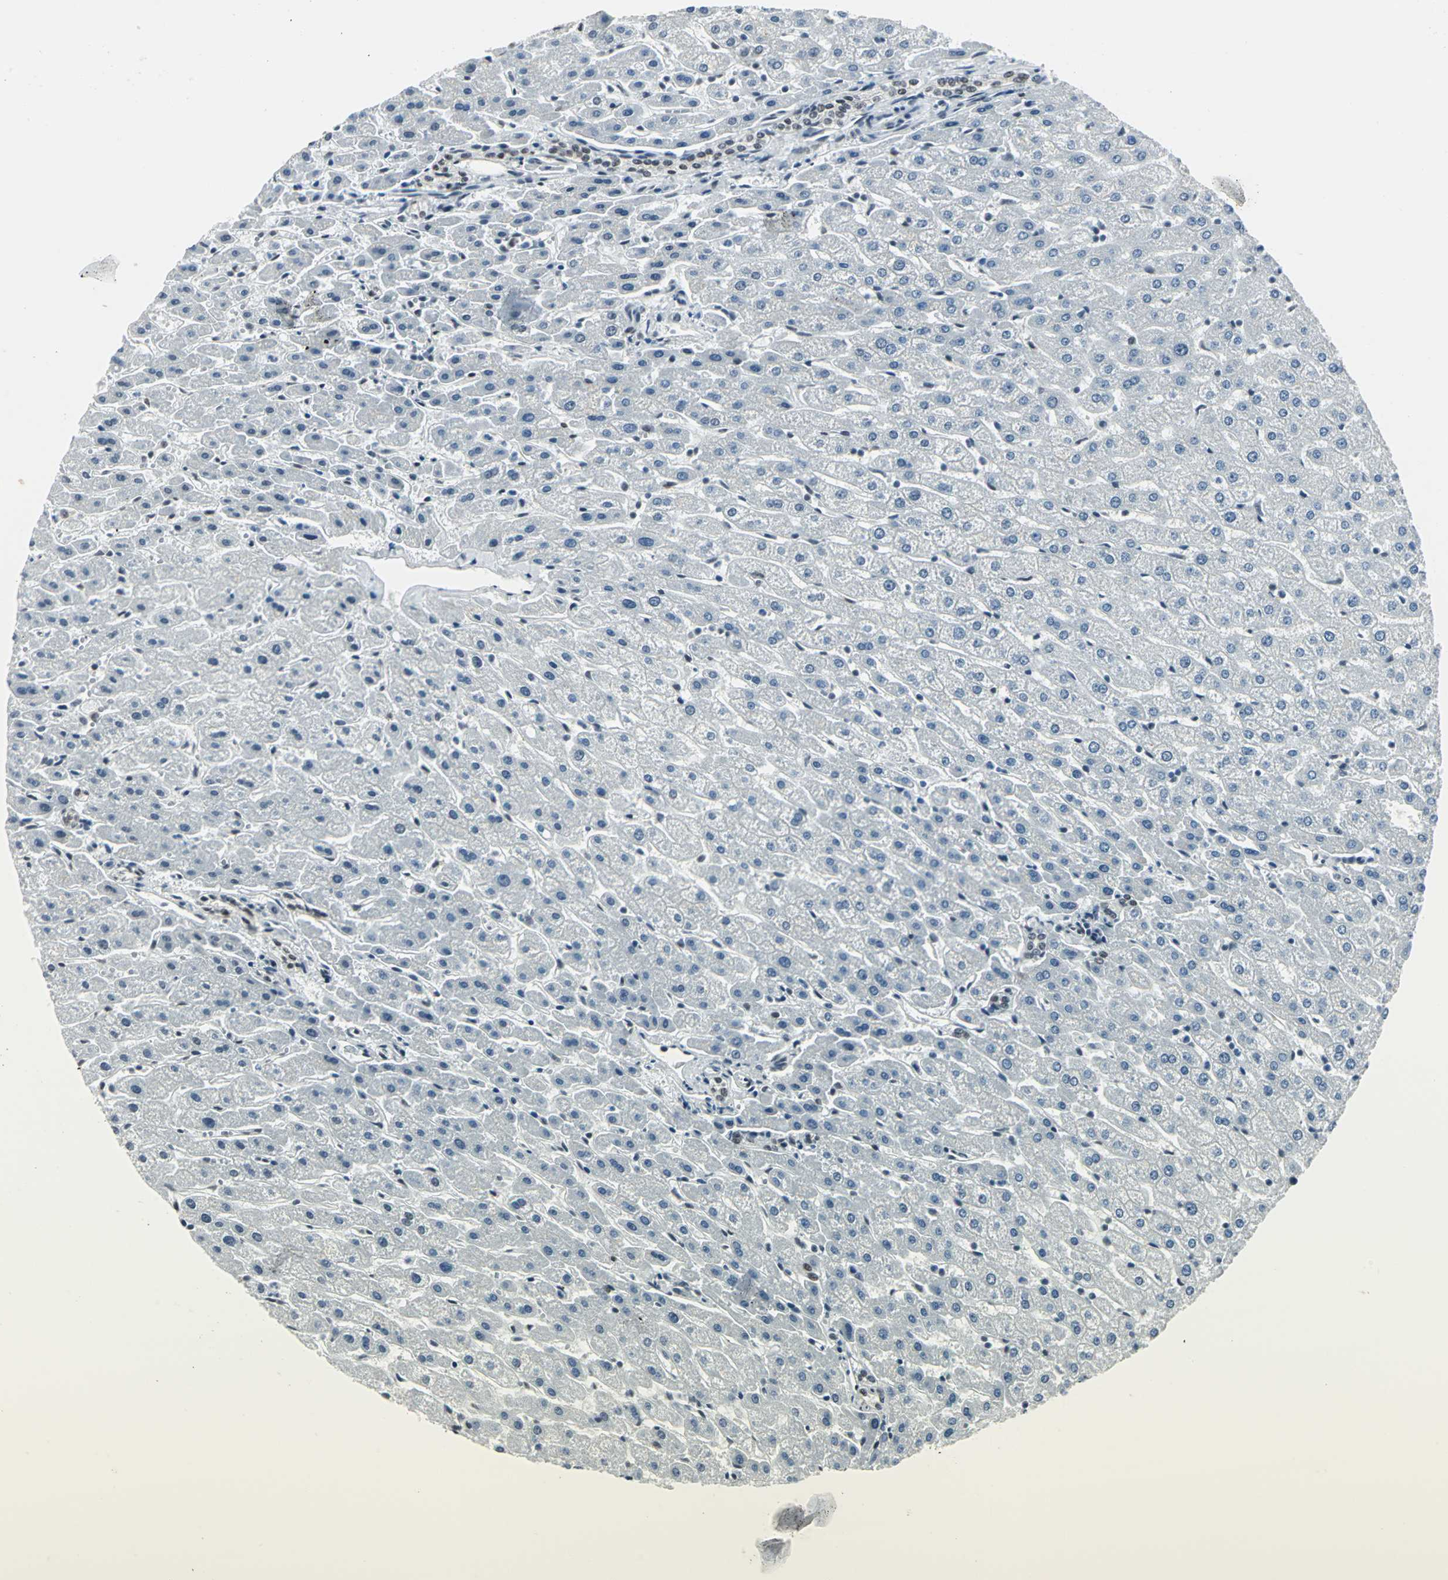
{"staining": {"intensity": "negative", "quantity": "none", "location": "none"}, "tissue": "liver", "cell_type": "Cholangiocytes", "image_type": "normal", "snomed": [{"axis": "morphology", "description": "Normal tissue, NOS"}, {"axis": "morphology", "description": "Fibrosis, NOS"}, {"axis": "topography", "description": "Liver"}], "caption": "This is an immunohistochemistry (IHC) photomicrograph of benign liver. There is no expression in cholangiocytes.", "gene": "ADNP", "patient": {"sex": "female", "age": 29}}